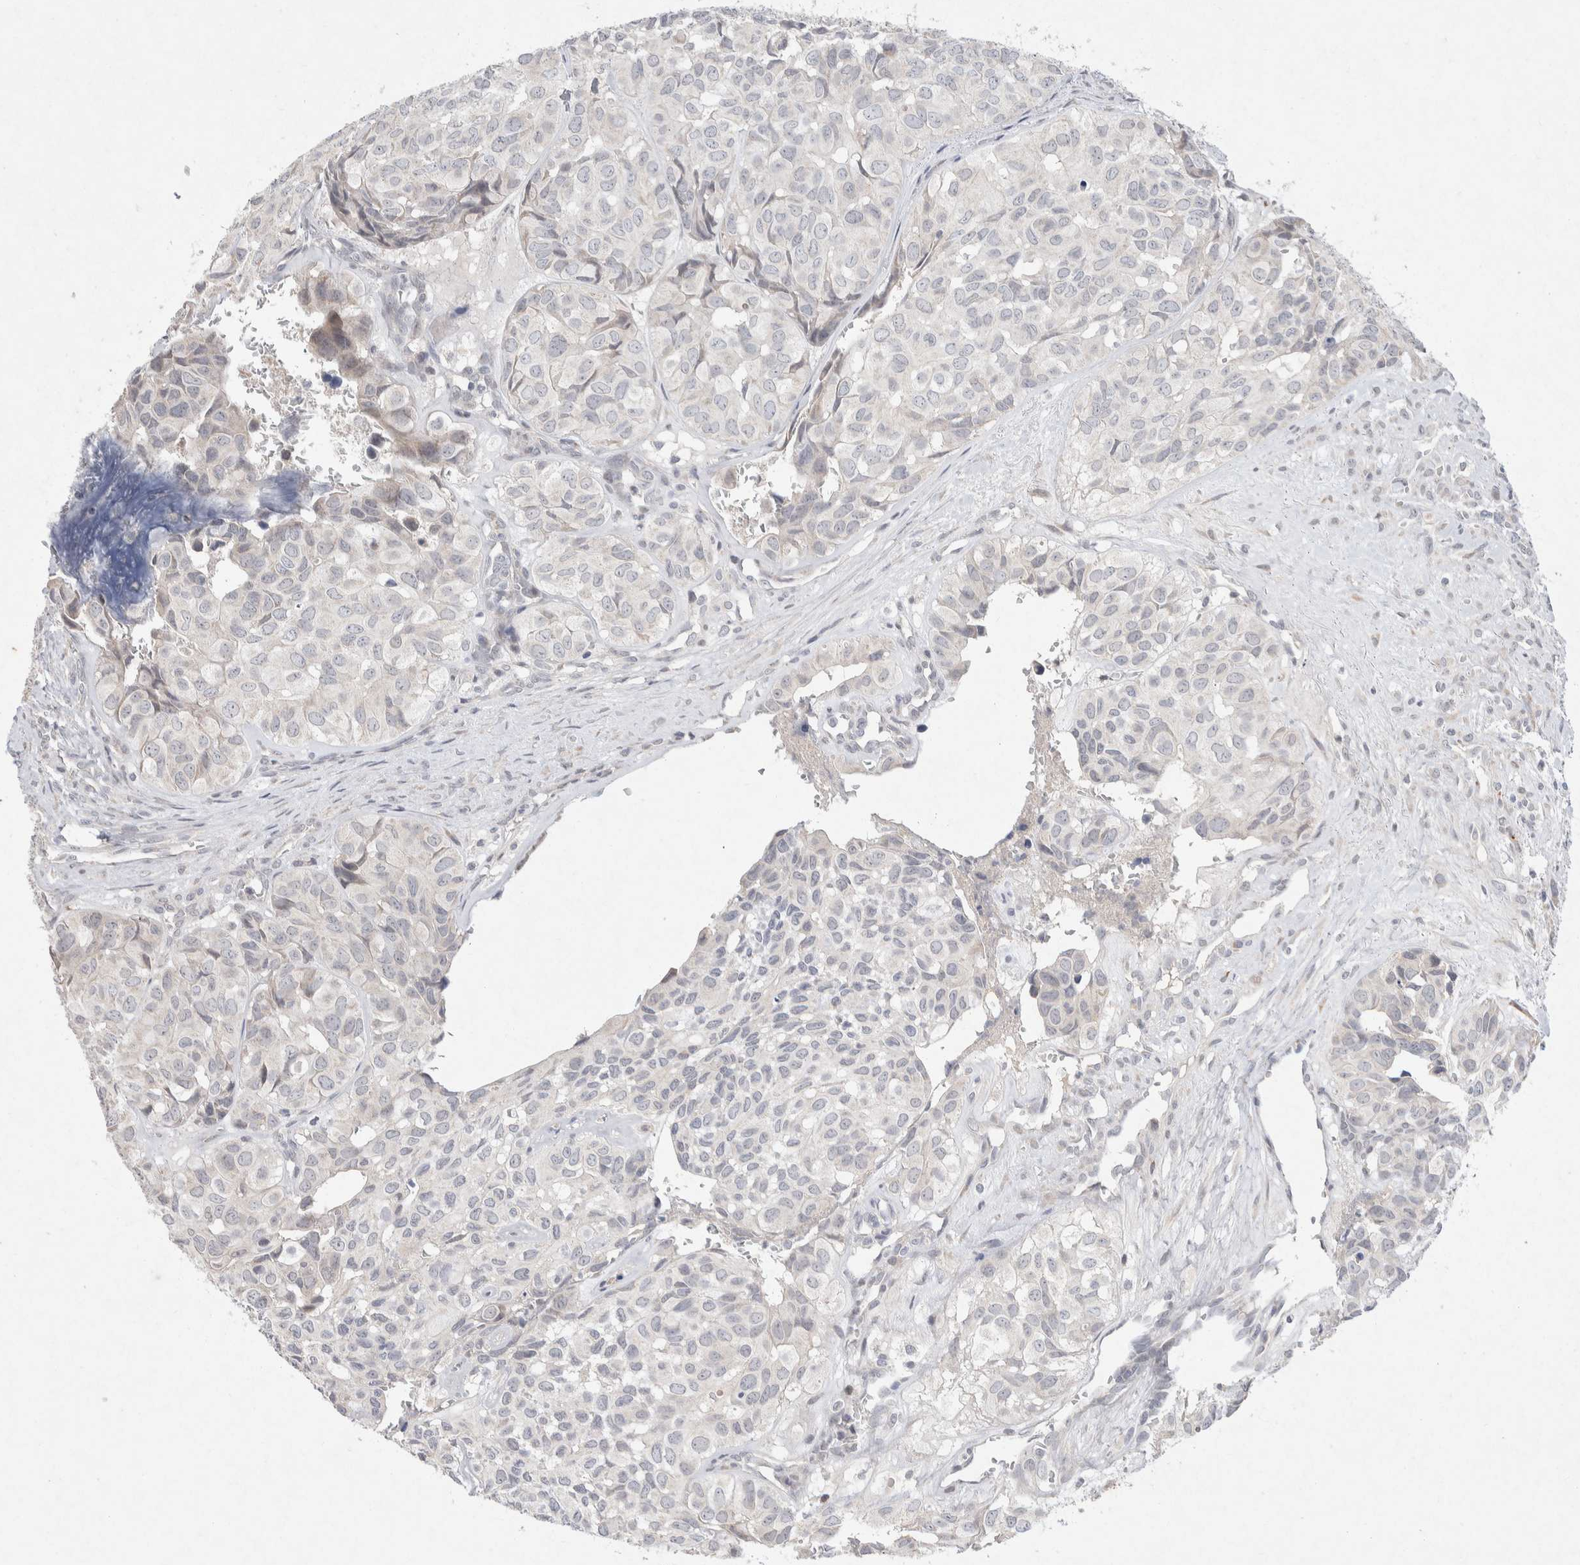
{"staining": {"intensity": "negative", "quantity": "none", "location": "none"}, "tissue": "head and neck cancer", "cell_type": "Tumor cells", "image_type": "cancer", "snomed": [{"axis": "morphology", "description": "Adenocarcinoma, NOS"}, {"axis": "topography", "description": "Salivary gland, NOS"}, {"axis": "topography", "description": "Head-Neck"}], "caption": "This is an IHC histopathology image of head and neck adenocarcinoma. There is no positivity in tumor cells.", "gene": "CMTM4", "patient": {"sex": "female", "age": 76}}